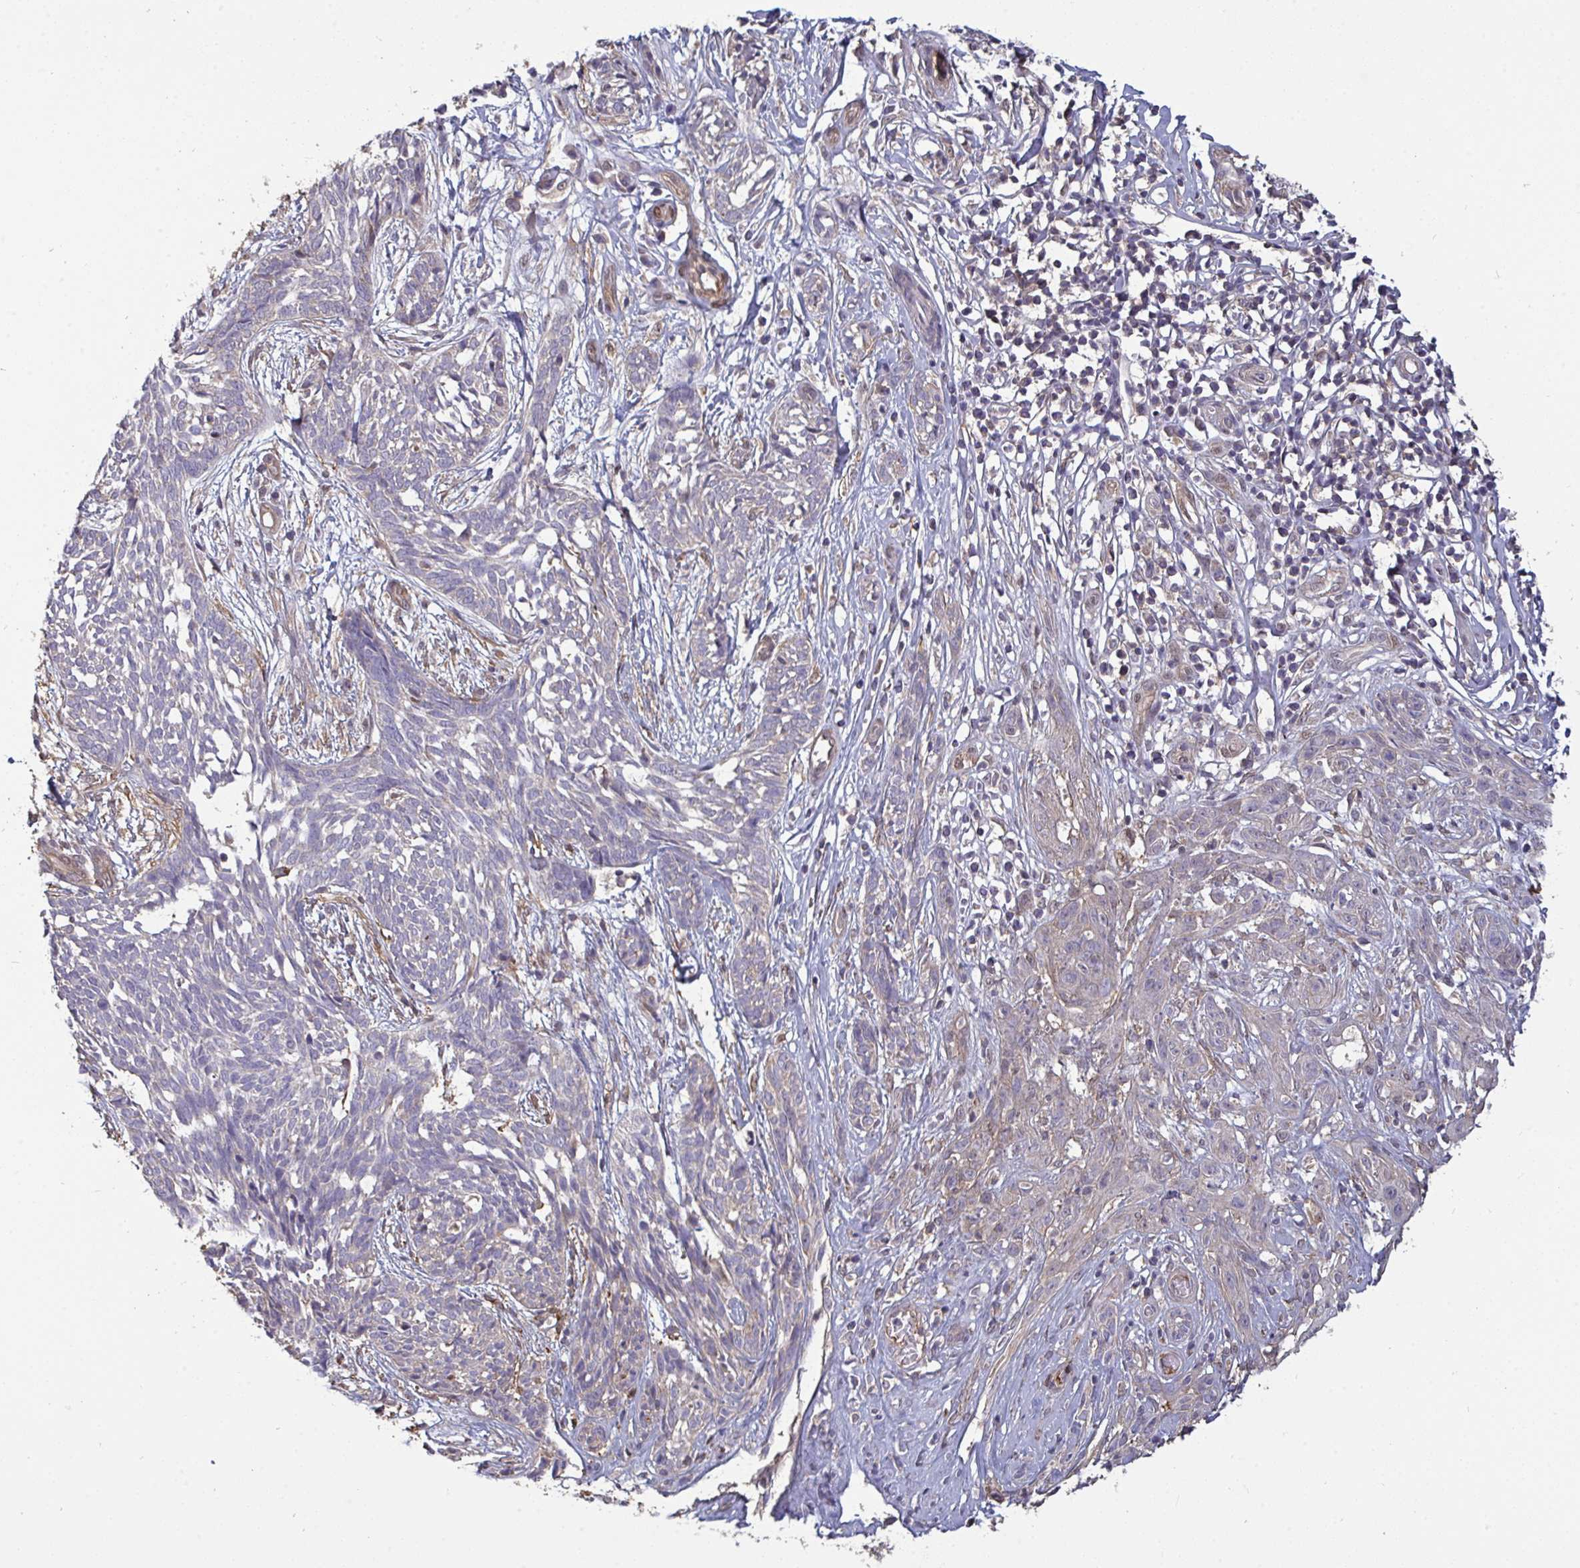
{"staining": {"intensity": "negative", "quantity": "none", "location": "none"}, "tissue": "skin cancer", "cell_type": "Tumor cells", "image_type": "cancer", "snomed": [{"axis": "morphology", "description": "Basal cell carcinoma"}, {"axis": "topography", "description": "Skin"}, {"axis": "topography", "description": "Skin, foot"}], "caption": "This photomicrograph is of basal cell carcinoma (skin) stained with IHC to label a protein in brown with the nuclei are counter-stained blue. There is no staining in tumor cells.", "gene": "ISCU", "patient": {"sex": "female", "age": 86}}